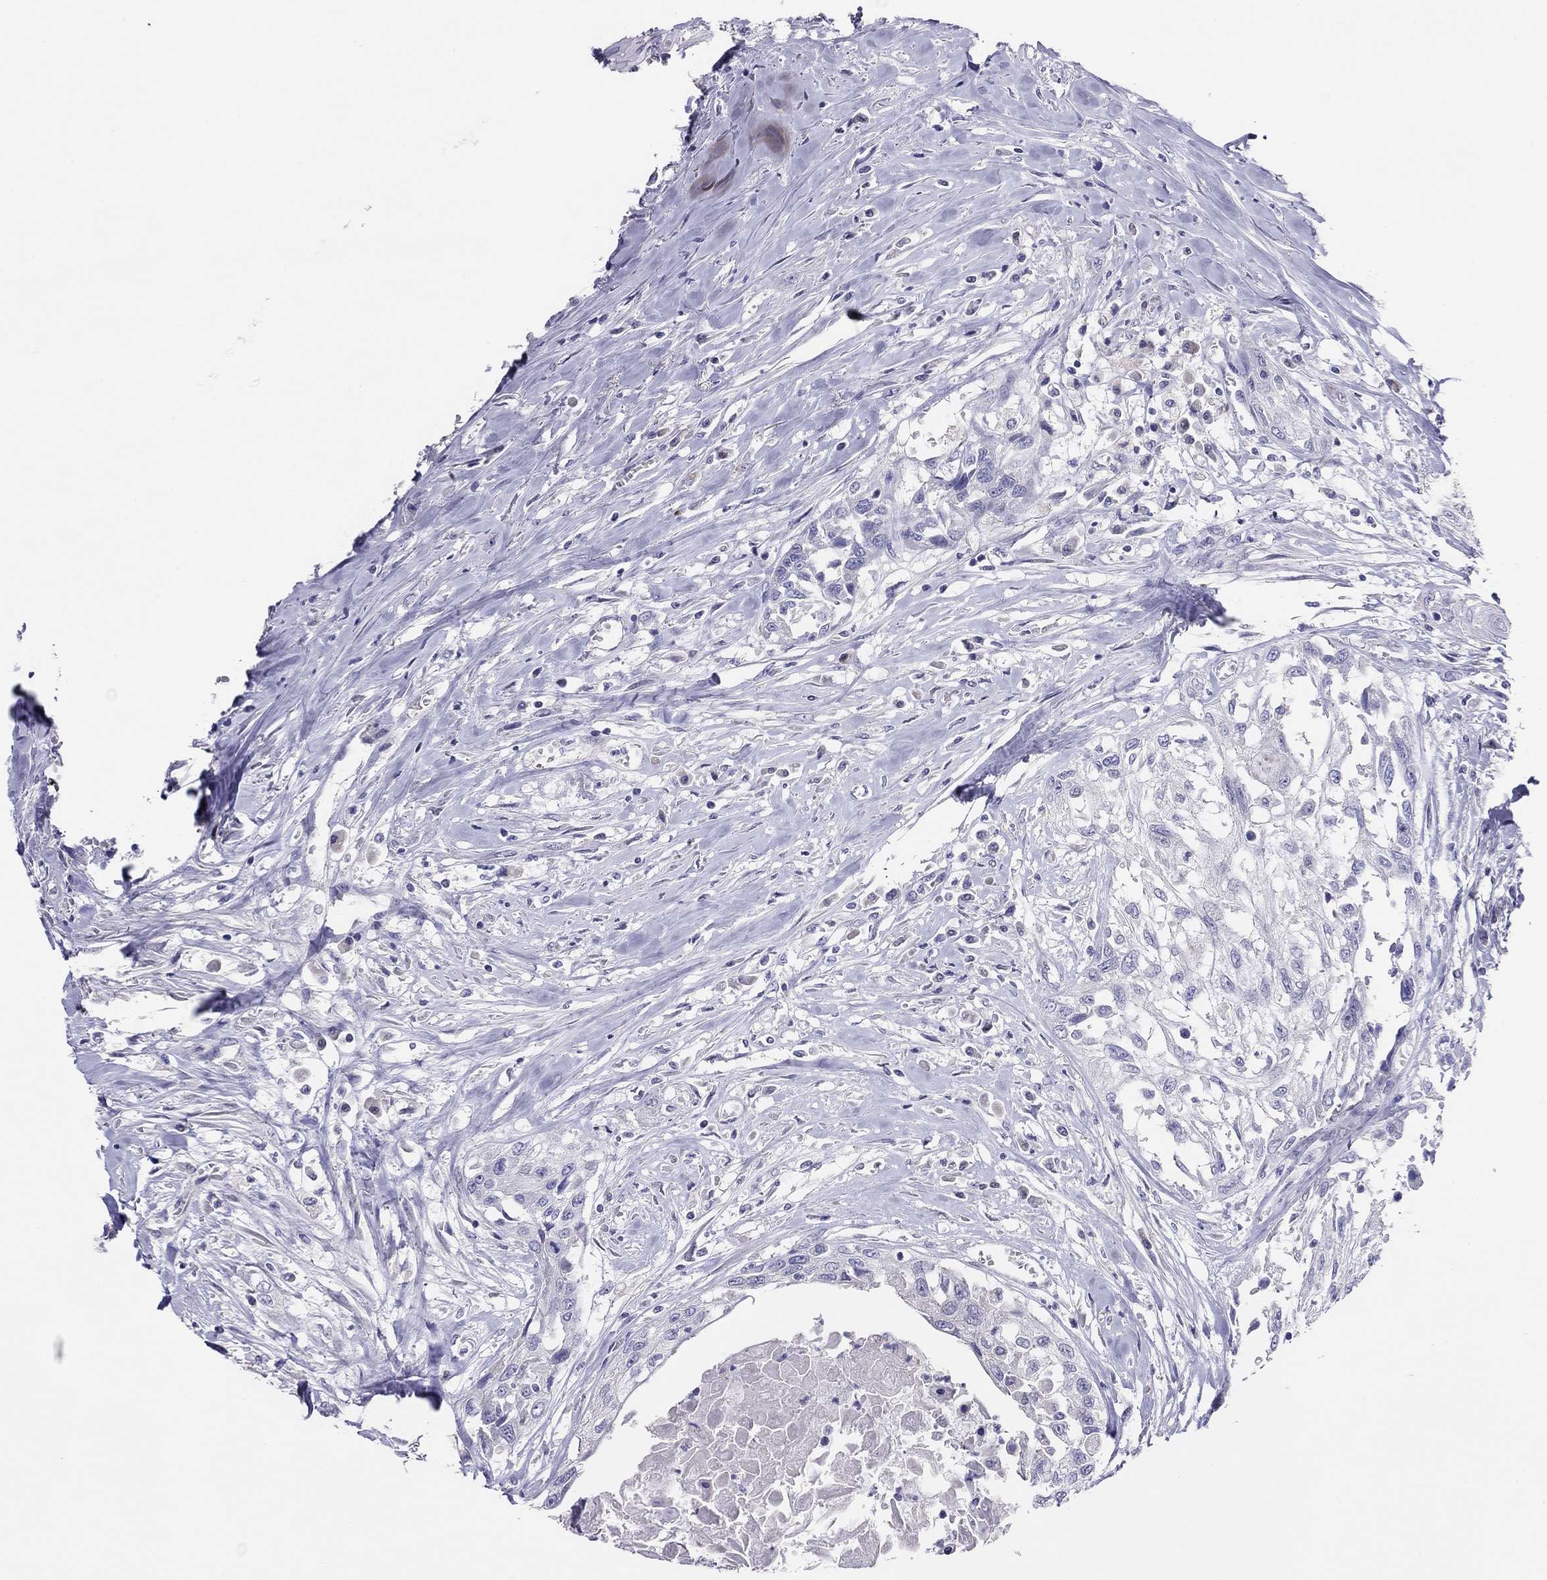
{"staining": {"intensity": "negative", "quantity": "none", "location": "none"}, "tissue": "head and neck cancer", "cell_type": "Tumor cells", "image_type": "cancer", "snomed": [{"axis": "morphology", "description": "Normal tissue, NOS"}, {"axis": "morphology", "description": "Squamous cell carcinoma, NOS"}, {"axis": "topography", "description": "Oral tissue"}, {"axis": "topography", "description": "Peripheral nerve tissue"}, {"axis": "topography", "description": "Head-Neck"}], "caption": "Immunohistochemical staining of squamous cell carcinoma (head and neck) reveals no significant staining in tumor cells.", "gene": "MGAT4C", "patient": {"sex": "female", "age": 59}}